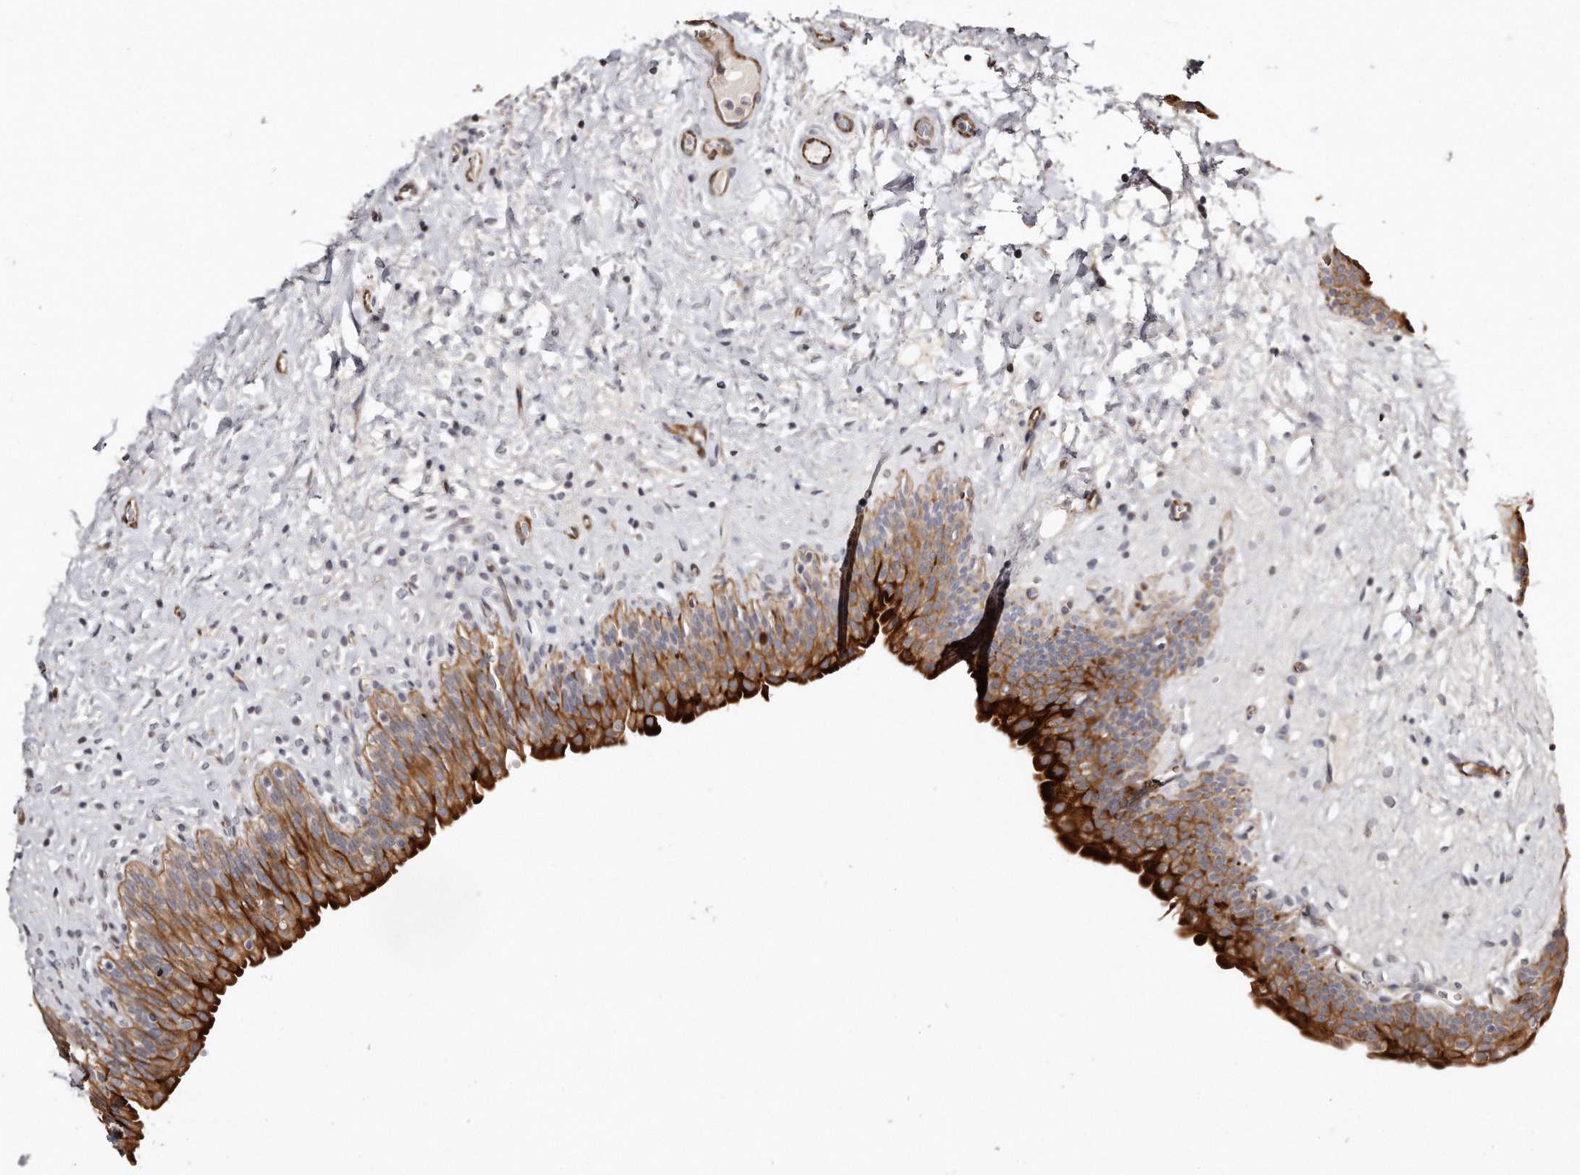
{"staining": {"intensity": "strong", "quantity": "25%-75%", "location": "cytoplasmic/membranous"}, "tissue": "urinary bladder", "cell_type": "Urothelial cells", "image_type": "normal", "snomed": [{"axis": "morphology", "description": "Normal tissue, NOS"}, {"axis": "topography", "description": "Urinary bladder"}], "caption": "Immunohistochemical staining of normal human urinary bladder demonstrates 25%-75% levels of strong cytoplasmic/membranous protein expression in about 25%-75% of urothelial cells.", "gene": "ZYG11A", "patient": {"sex": "male", "age": 83}}